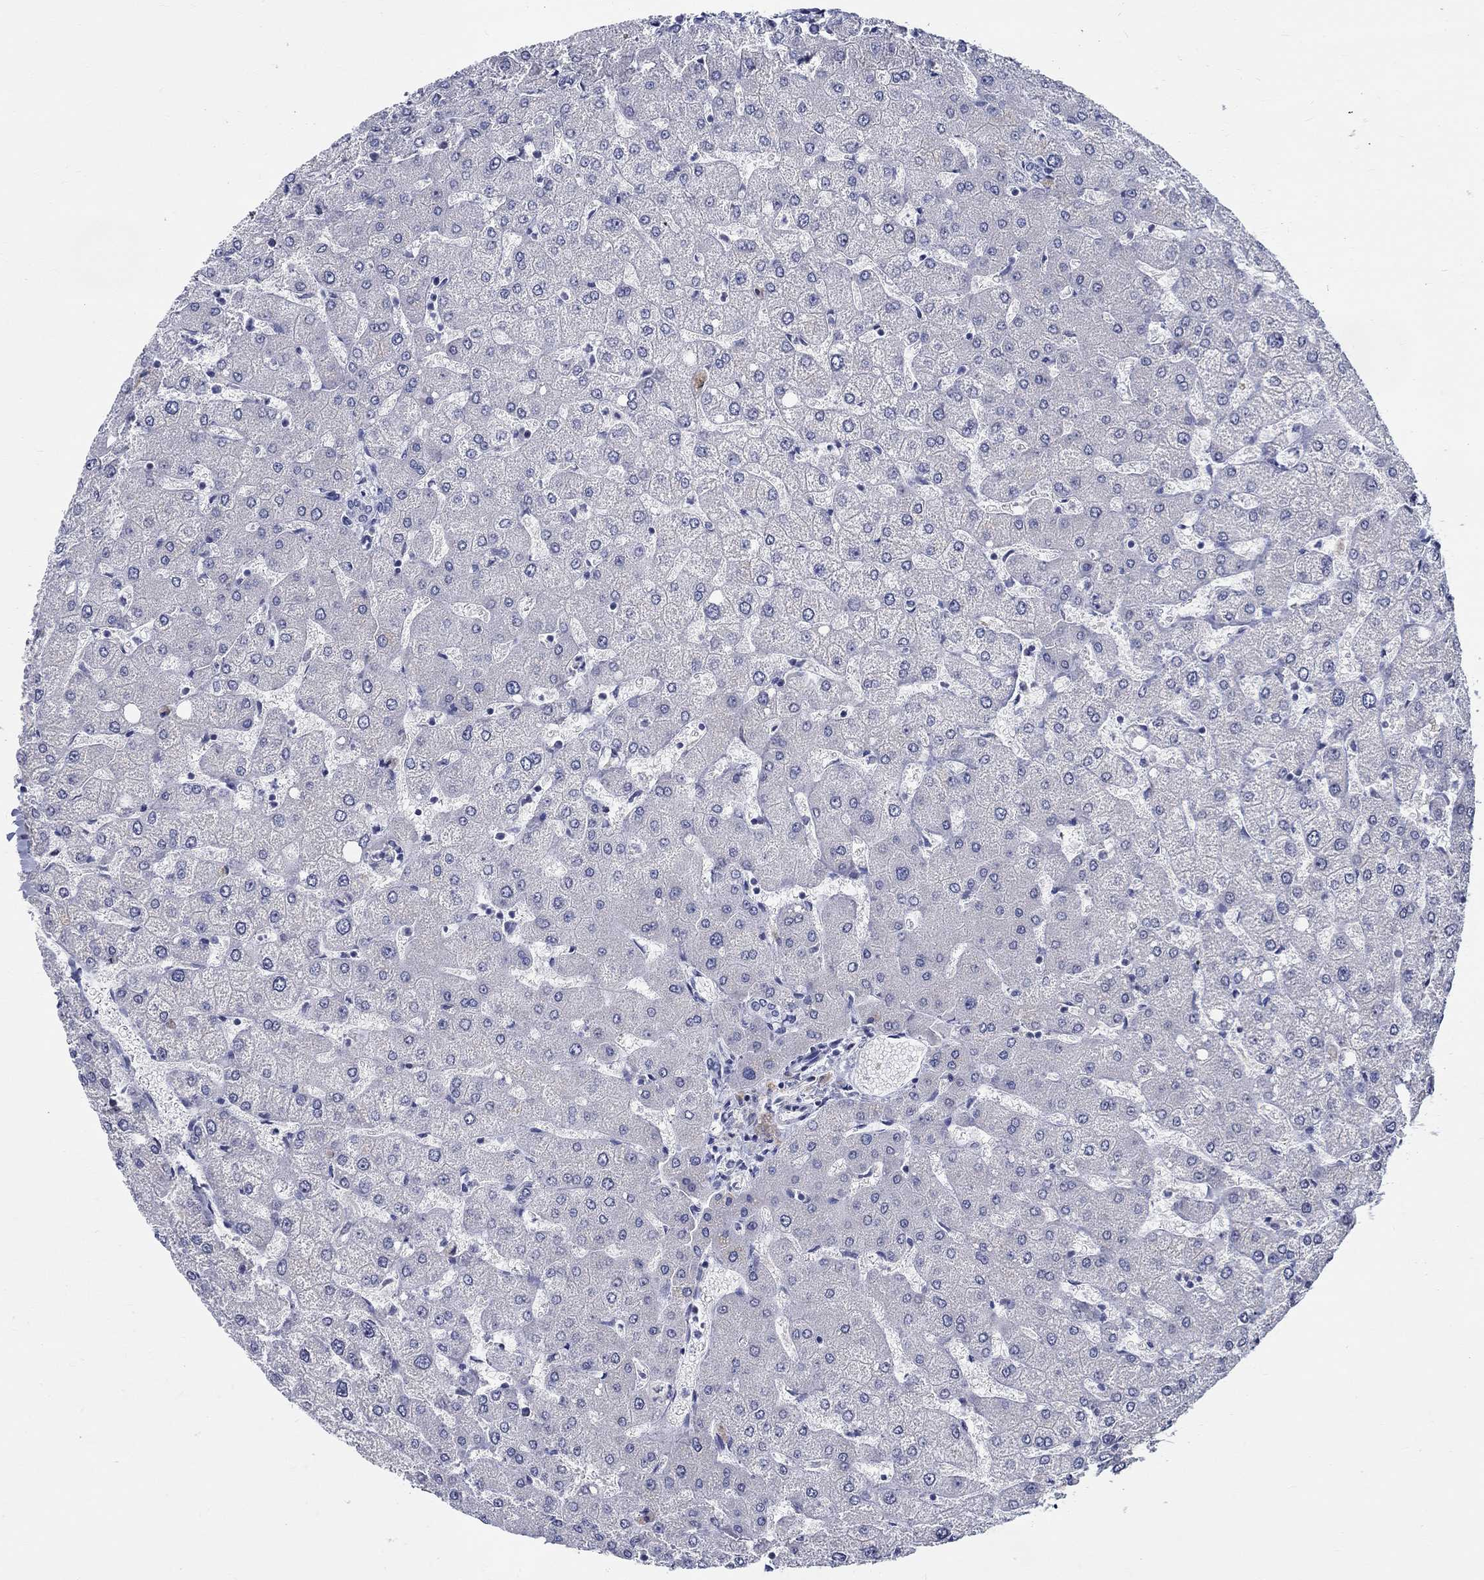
{"staining": {"intensity": "negative", "quantity": "none", "location": "none"}, "tissue": "liver", "cell_type": "Cholangiocytes", "image_type": "normal", "snomed": [{"axis": "morphology", "description": "Normal tissue, NOS"}, {"axis": "topography", "description": "Liver"}], "caption": "Cholangiocytes show no significant expression in unremarkable liver. (DAB immunohistochemistry (IHC) visualized using brightfield microscopy, high magnification).", "gene": "CETN1", "patient": {"sex": "female", "age": 54}}